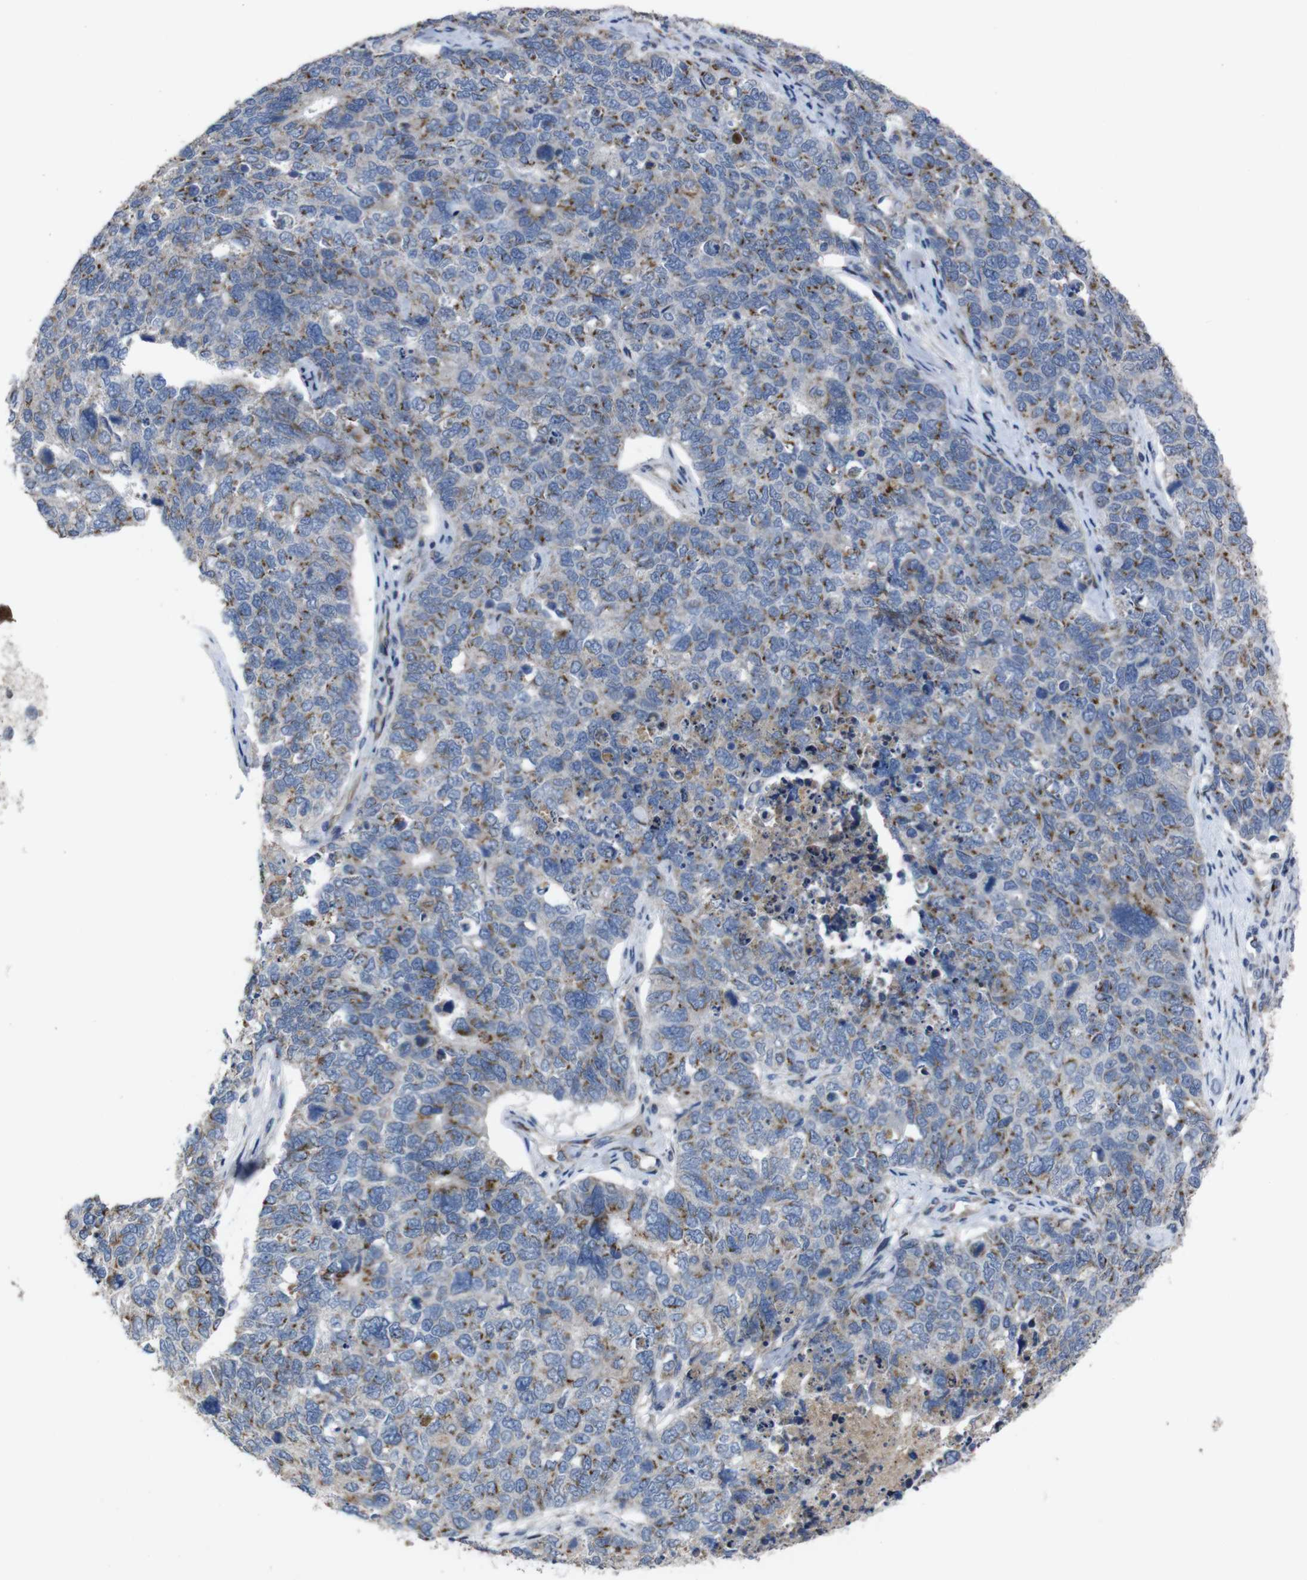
{"staining": {"intensity": "moderate", "quantity": "25%-75%", "location": "cytoplasmic/membranous"}, "tissue": "cervical cancer", "cell_type": "Tumor cells", "image_type": "cancer", "snomed": [{"axis": "morphology", "description": "Squamous cell carcinoma, NOS"}, {"axis": "topography", "description": "Cervix"}], "caption": "Cervical cancer (squamous cell carcinoma) stained with a protein marker displays moderate staining in tumor cells.", "gene": "CHST10", "patient": {"sex": "female", "age": 63}}